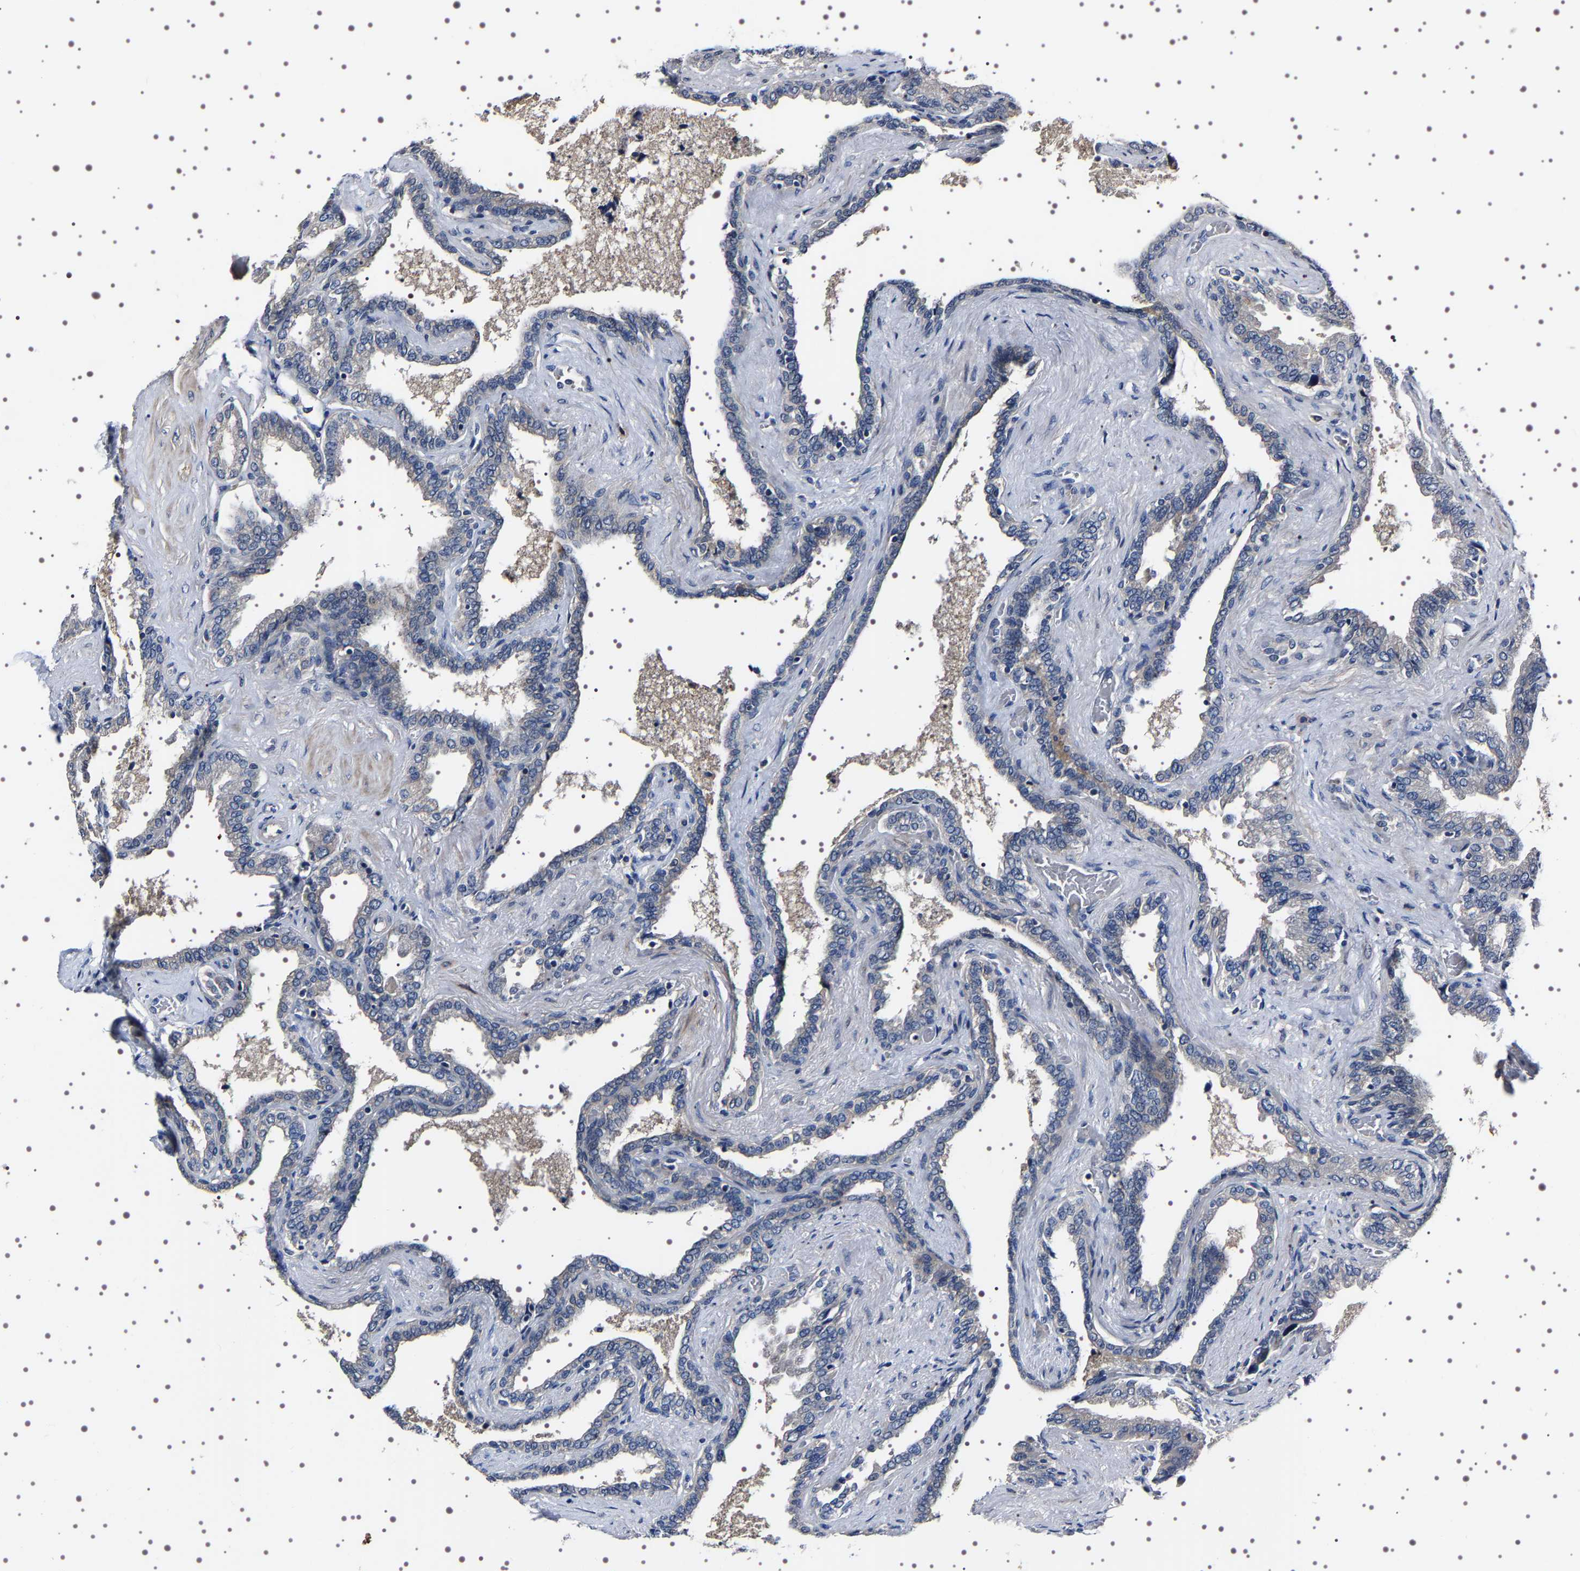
{"staining": {"intensity": "negative", "quantity": "none", "location": "none"}, "tissue": "seminal vesicle", "cell_type": "Glandular cells", "image_type": "normal", "snomed": [{"axis": "morphology", "description": "Normal tissue, NOS"}, {"axis": "topography", "description": "Seminal veicle"}], "caption": "Glandular cells show no significant positivity in unremarkable seminal vesicle.", "gene": "TARBP1", "patient": {"sex": "male", "age": 46}}